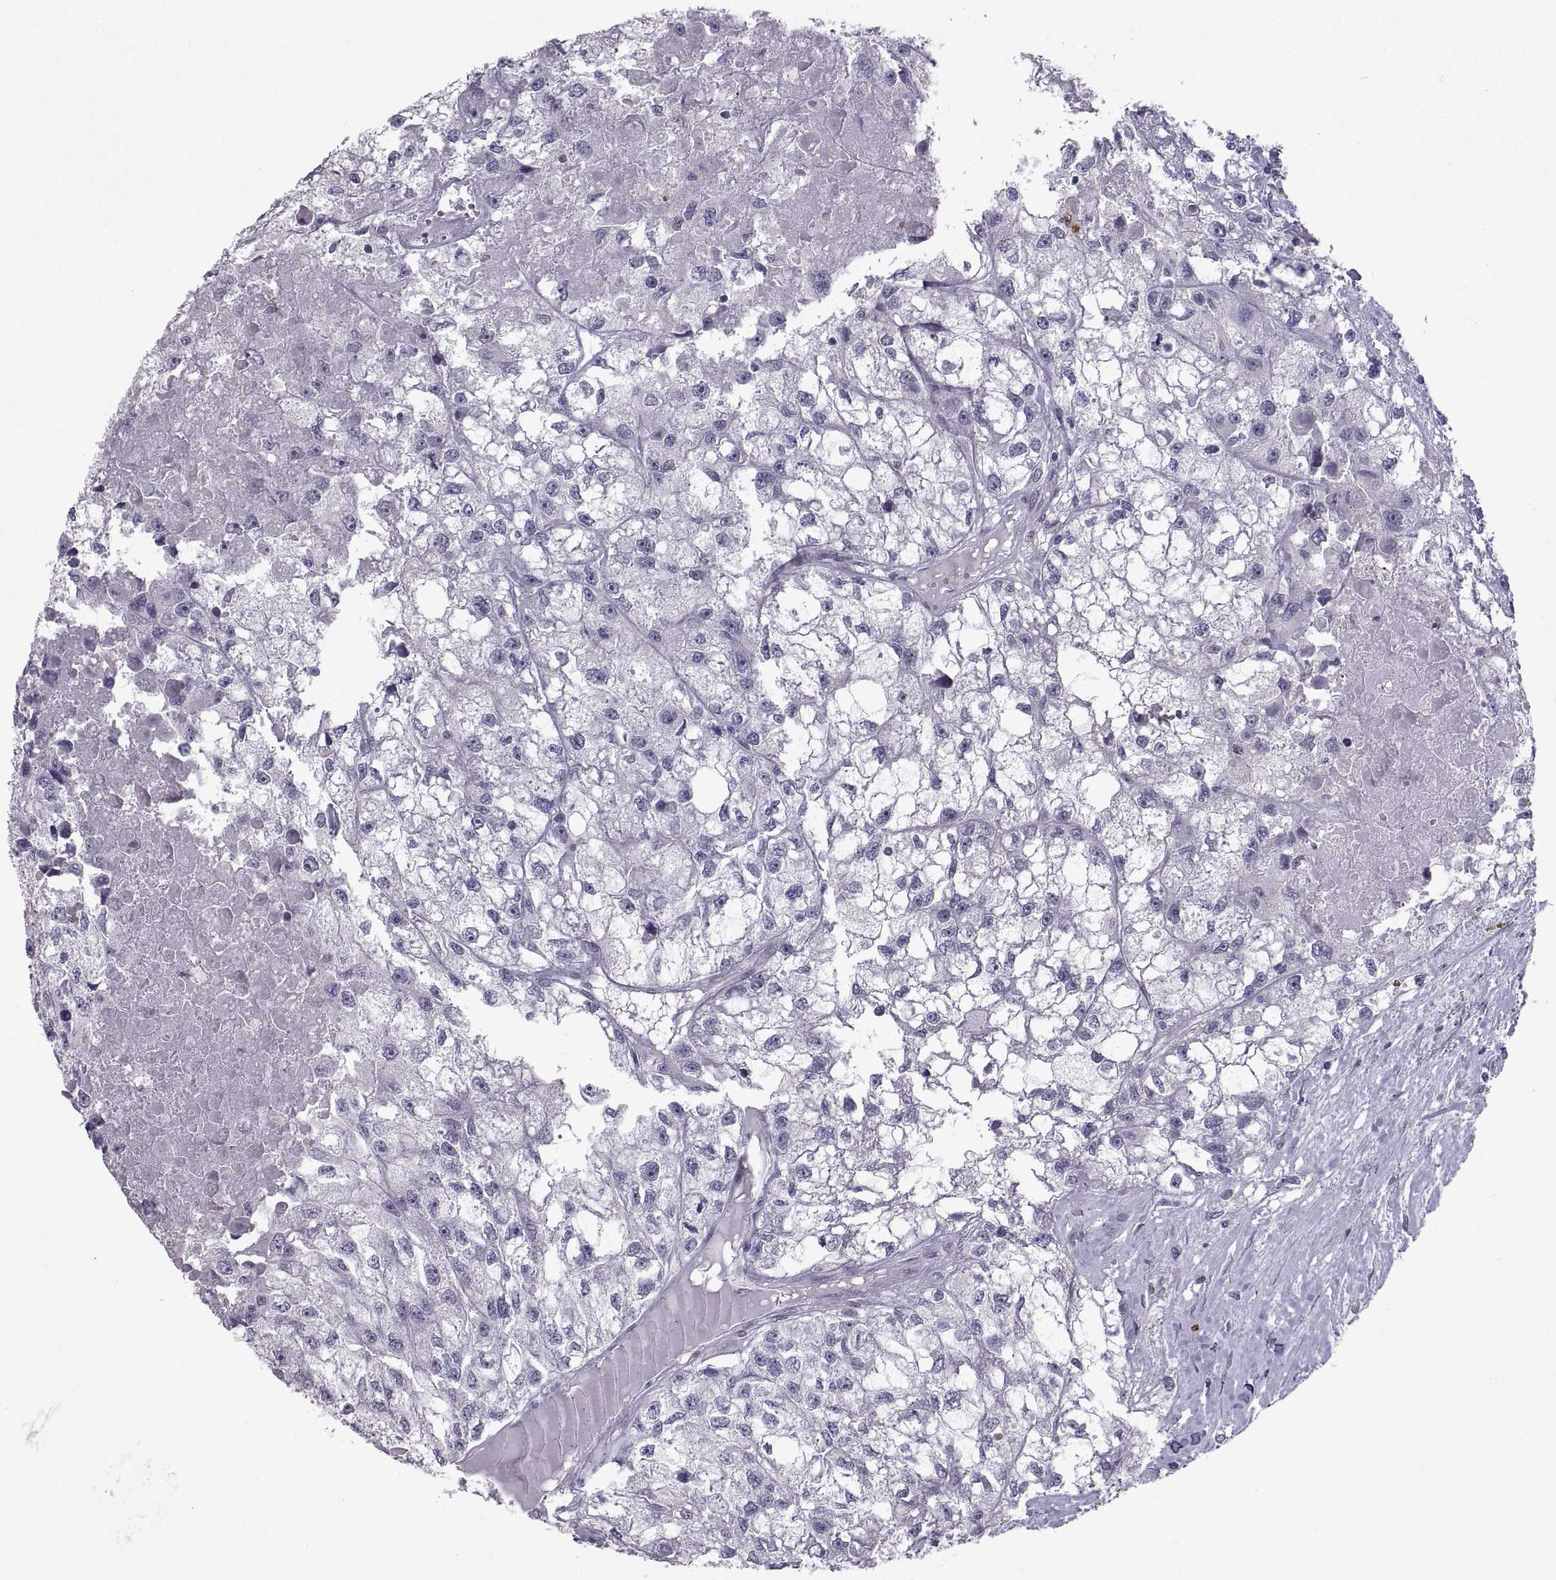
{"staining": {"intensity": "negative", "quantity": "none", "location": "none"}, "tissue": "renal cancer", "cell_type": "Tumor cells", "image_type": "cancer", "snomed": [{"axis": "morphology", "description": "Adenocarcinoma, NOS"}, {"axis": "topography", "description": "Kidney"}], "caption": "An immunohistochemistry image of adenocarcinoma (renal) is shown. There is no staining in tumor cells of adenocarcinoma (renal). (Immunohistochemistry (ihc), brightfield microscopy, high magnification).", "gene": "SOX21", "patient": {"sex": "male", "age": 56}}